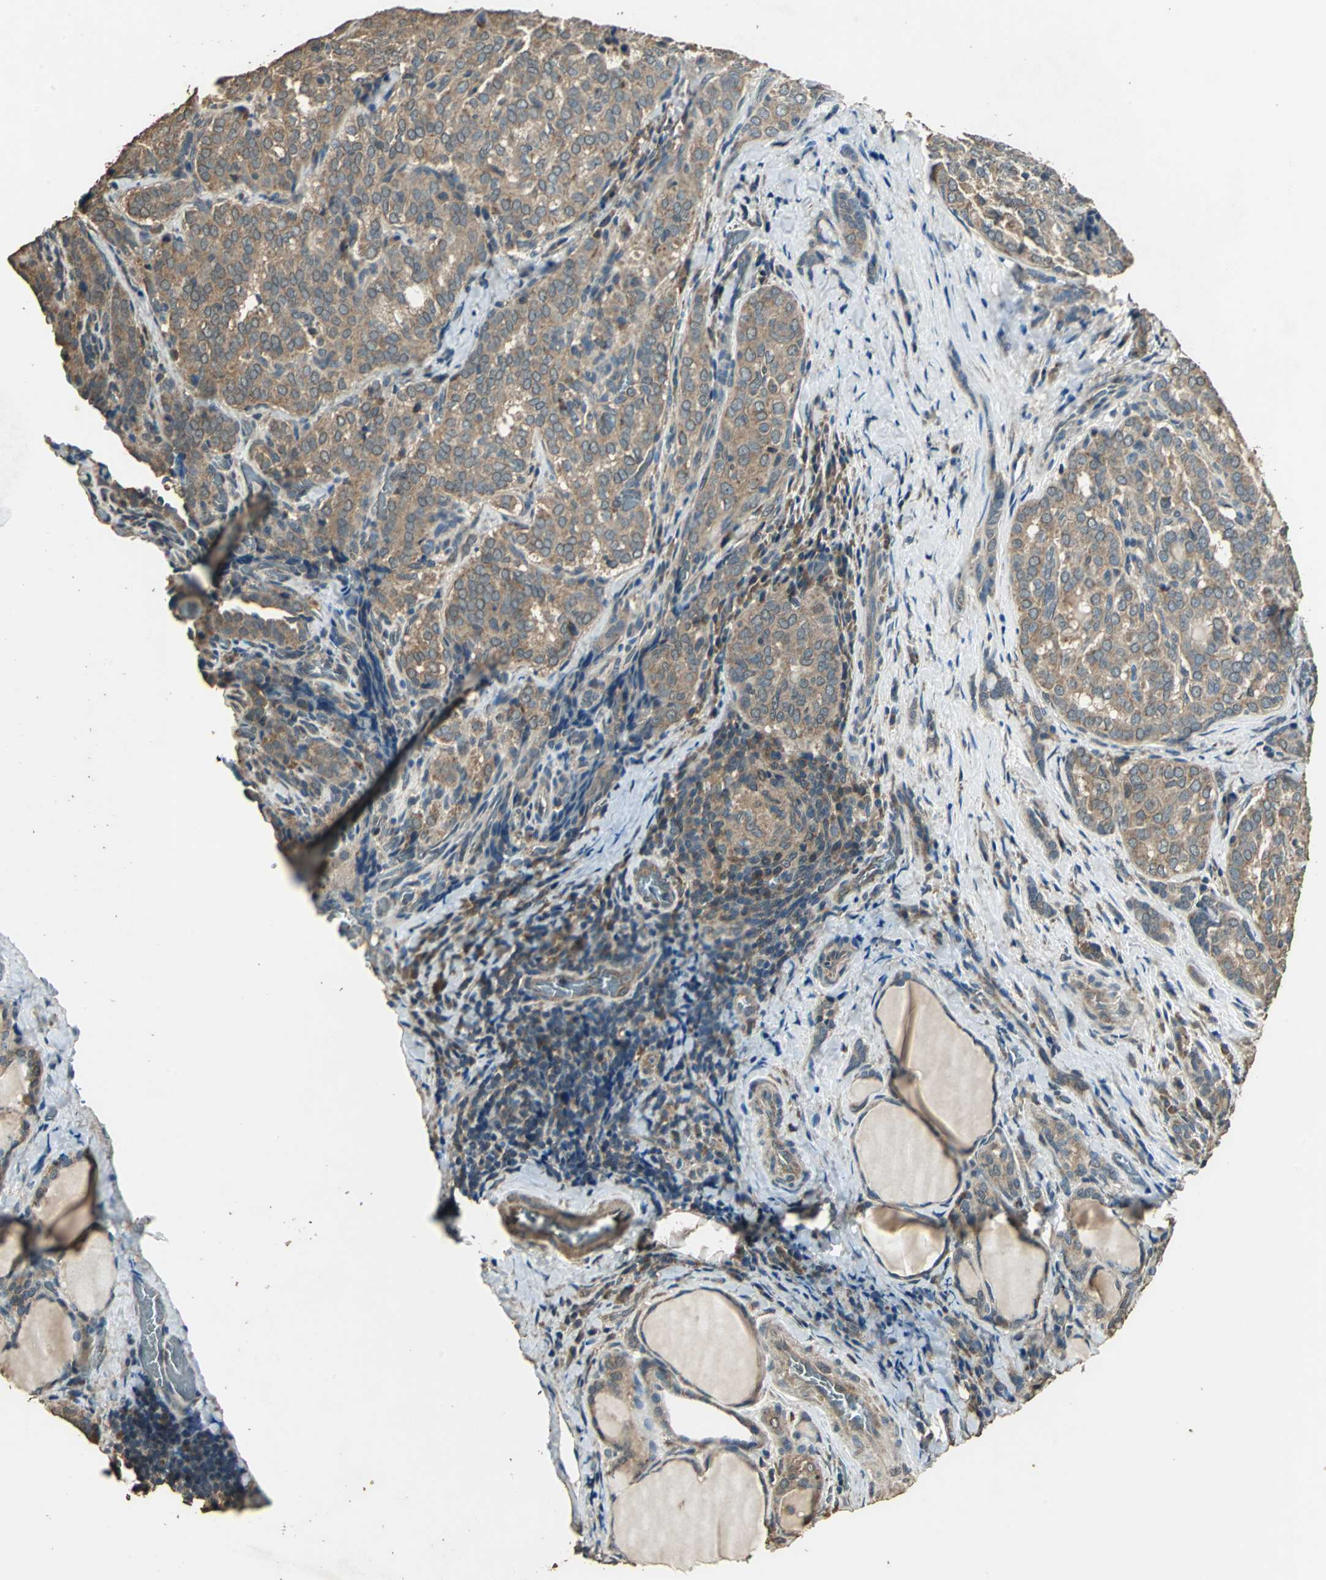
{"staining": {"intensity": "moderate", "quantity": ">75%", "location": "cytoplasmic/membranous"}, "tissue": "thyroid cancer", "cell_type": "Tumor cells", "image_type": "cancer", "snomed": [{"axis": "morphology", "description": "Papillary adenocarcinoma, NOS"}, {"axis": "topography", "description": "Thyroid gland"}], "caption": "Tumor cells exhibit medium levels of moderate cytoplasmic/membranous staining in approximately >75% of cells in thyroid papillary adenocarcinoma.", "gene": "TMPRSS4", "patient": {"sex": "female", "age": 30}}